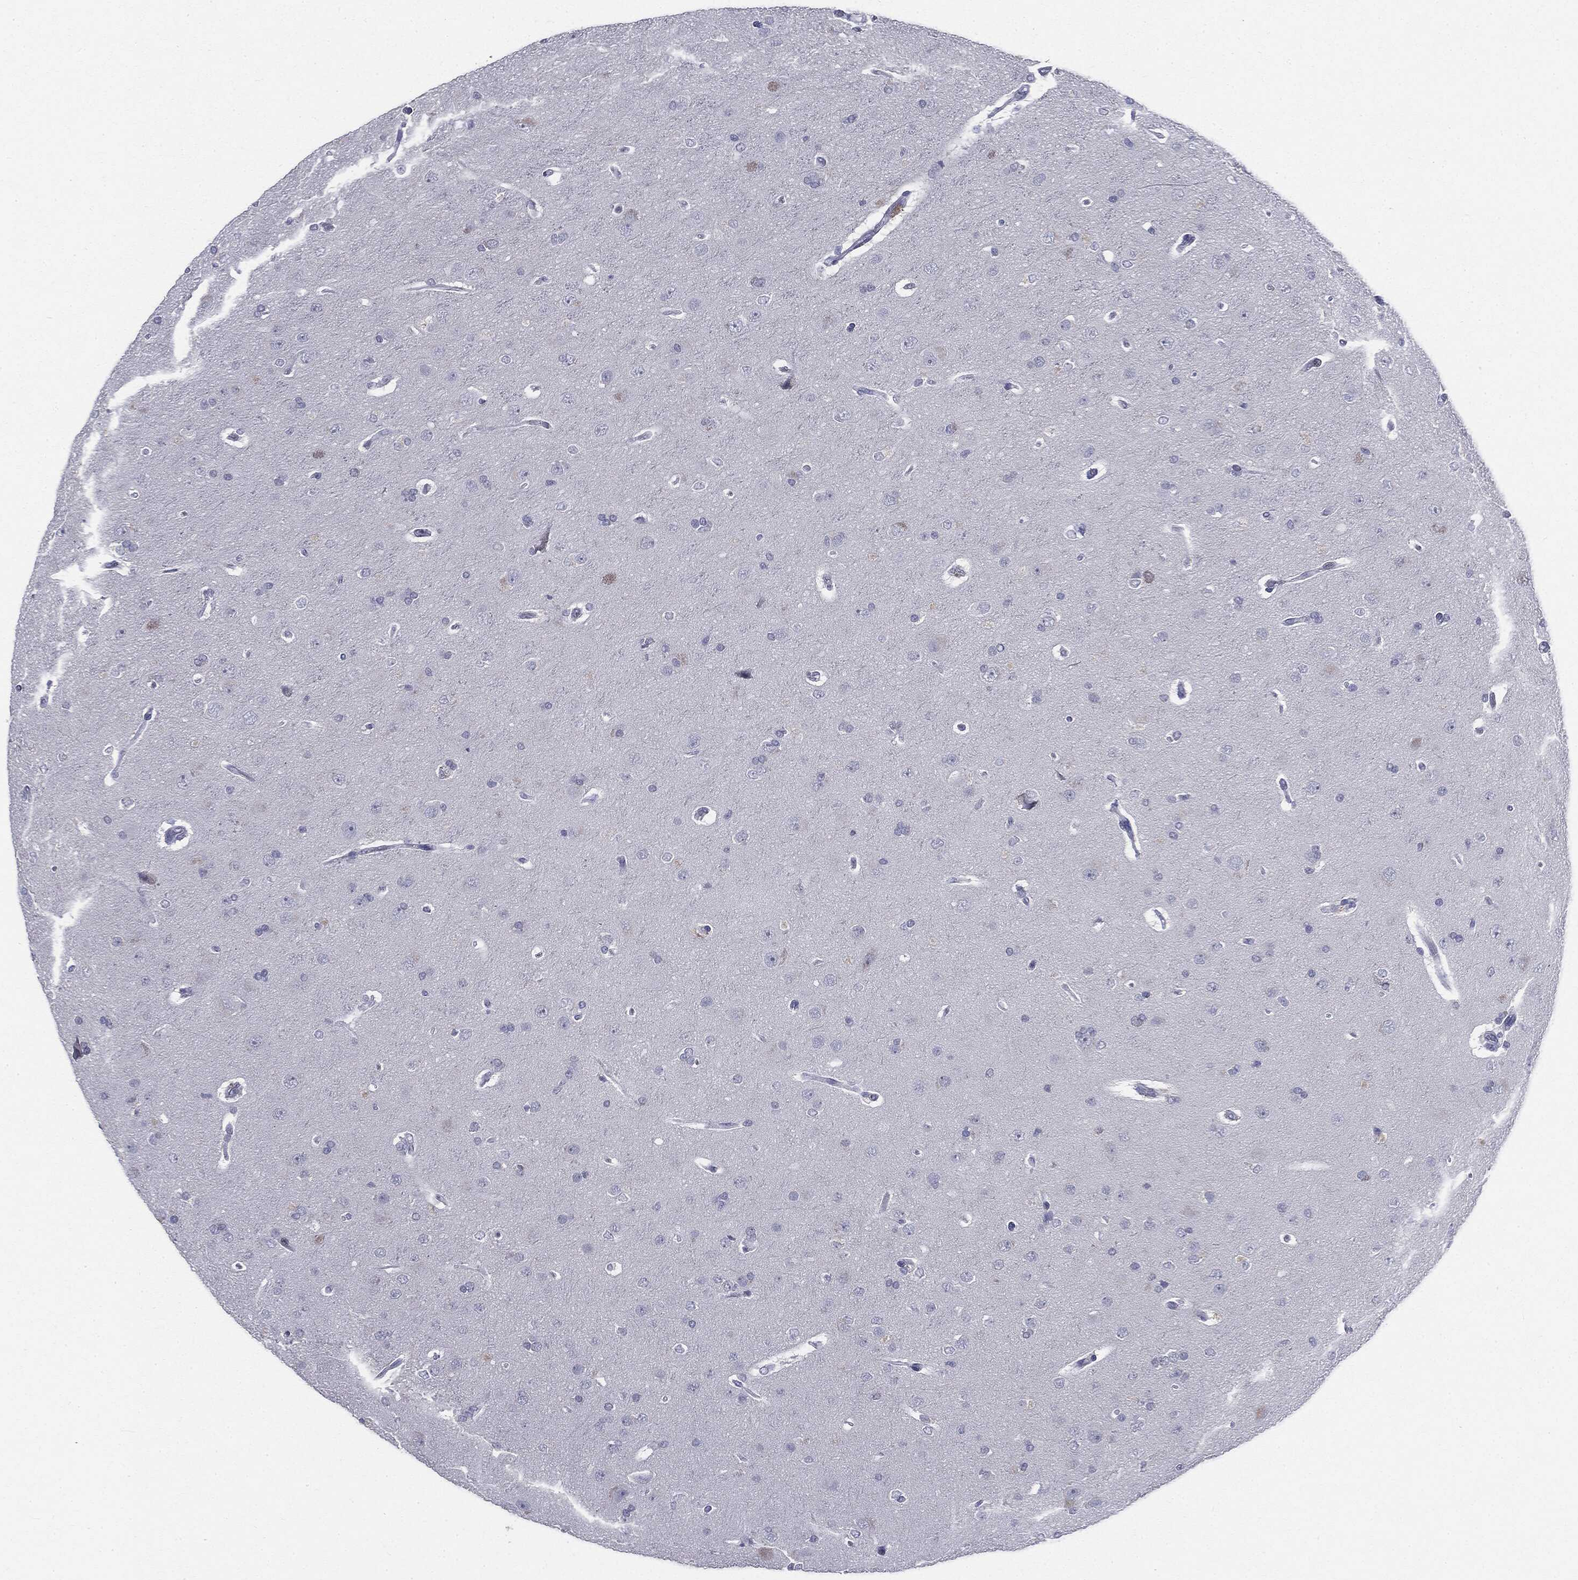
{"staining": {"intensity": "negative", "quantity": "none", "location": "none"}, "tissue": "glioma", "cell_type": "Tumor cells", "image_type": "cancer", "snomed": [{"axis": "morphology", "description": "Glioma, malignant, NOS"}, {"axis": "topography", "description": "Cerebral cortex"}], "caption": "This is an immunohistochemistry (IHC) micrograph of human malignant glioma. There is no staining in tumor cells.", "gene": "CGB1", "patient": {"sex": "male", "age": 58}}